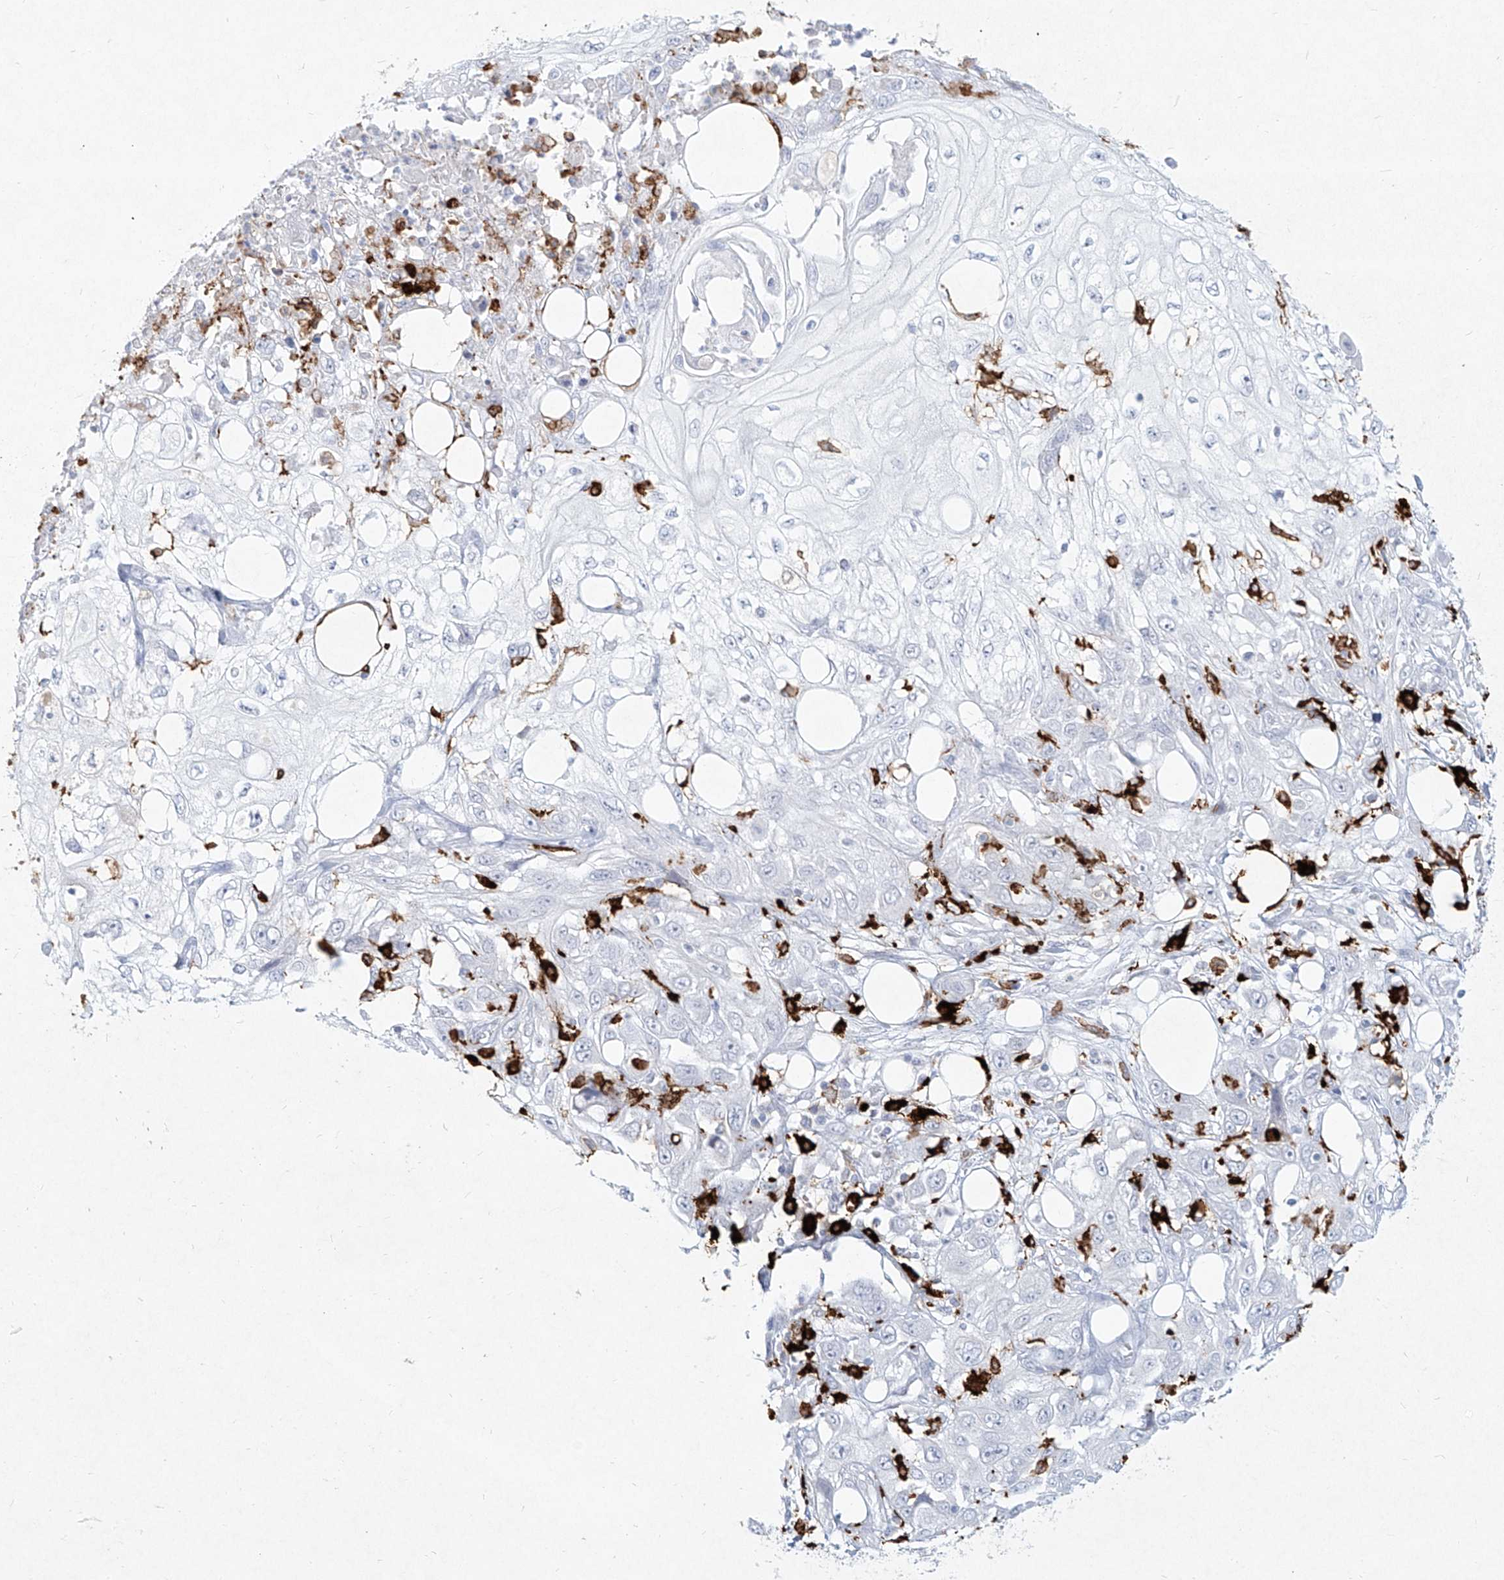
{"staining": {"intensity": "negative", "quantity": "none", "location": "none"}, "tissue": "skin cancer", "cell_type": "Tumor cells", "image_type": "cancer", "snomed": [{"axis": "morphology", "description": "Squamous cell carcinoma, NOS"}, {"axis": "topography", "description": "Skin"}], "caption": "High power microscopy histopathology image of an immunohistochemistry (IHC) image of skin cancer, revealing no significant positivity in tumor cells.", "gene": "CD209", "patient": {"sex": "male", "age": 75}}